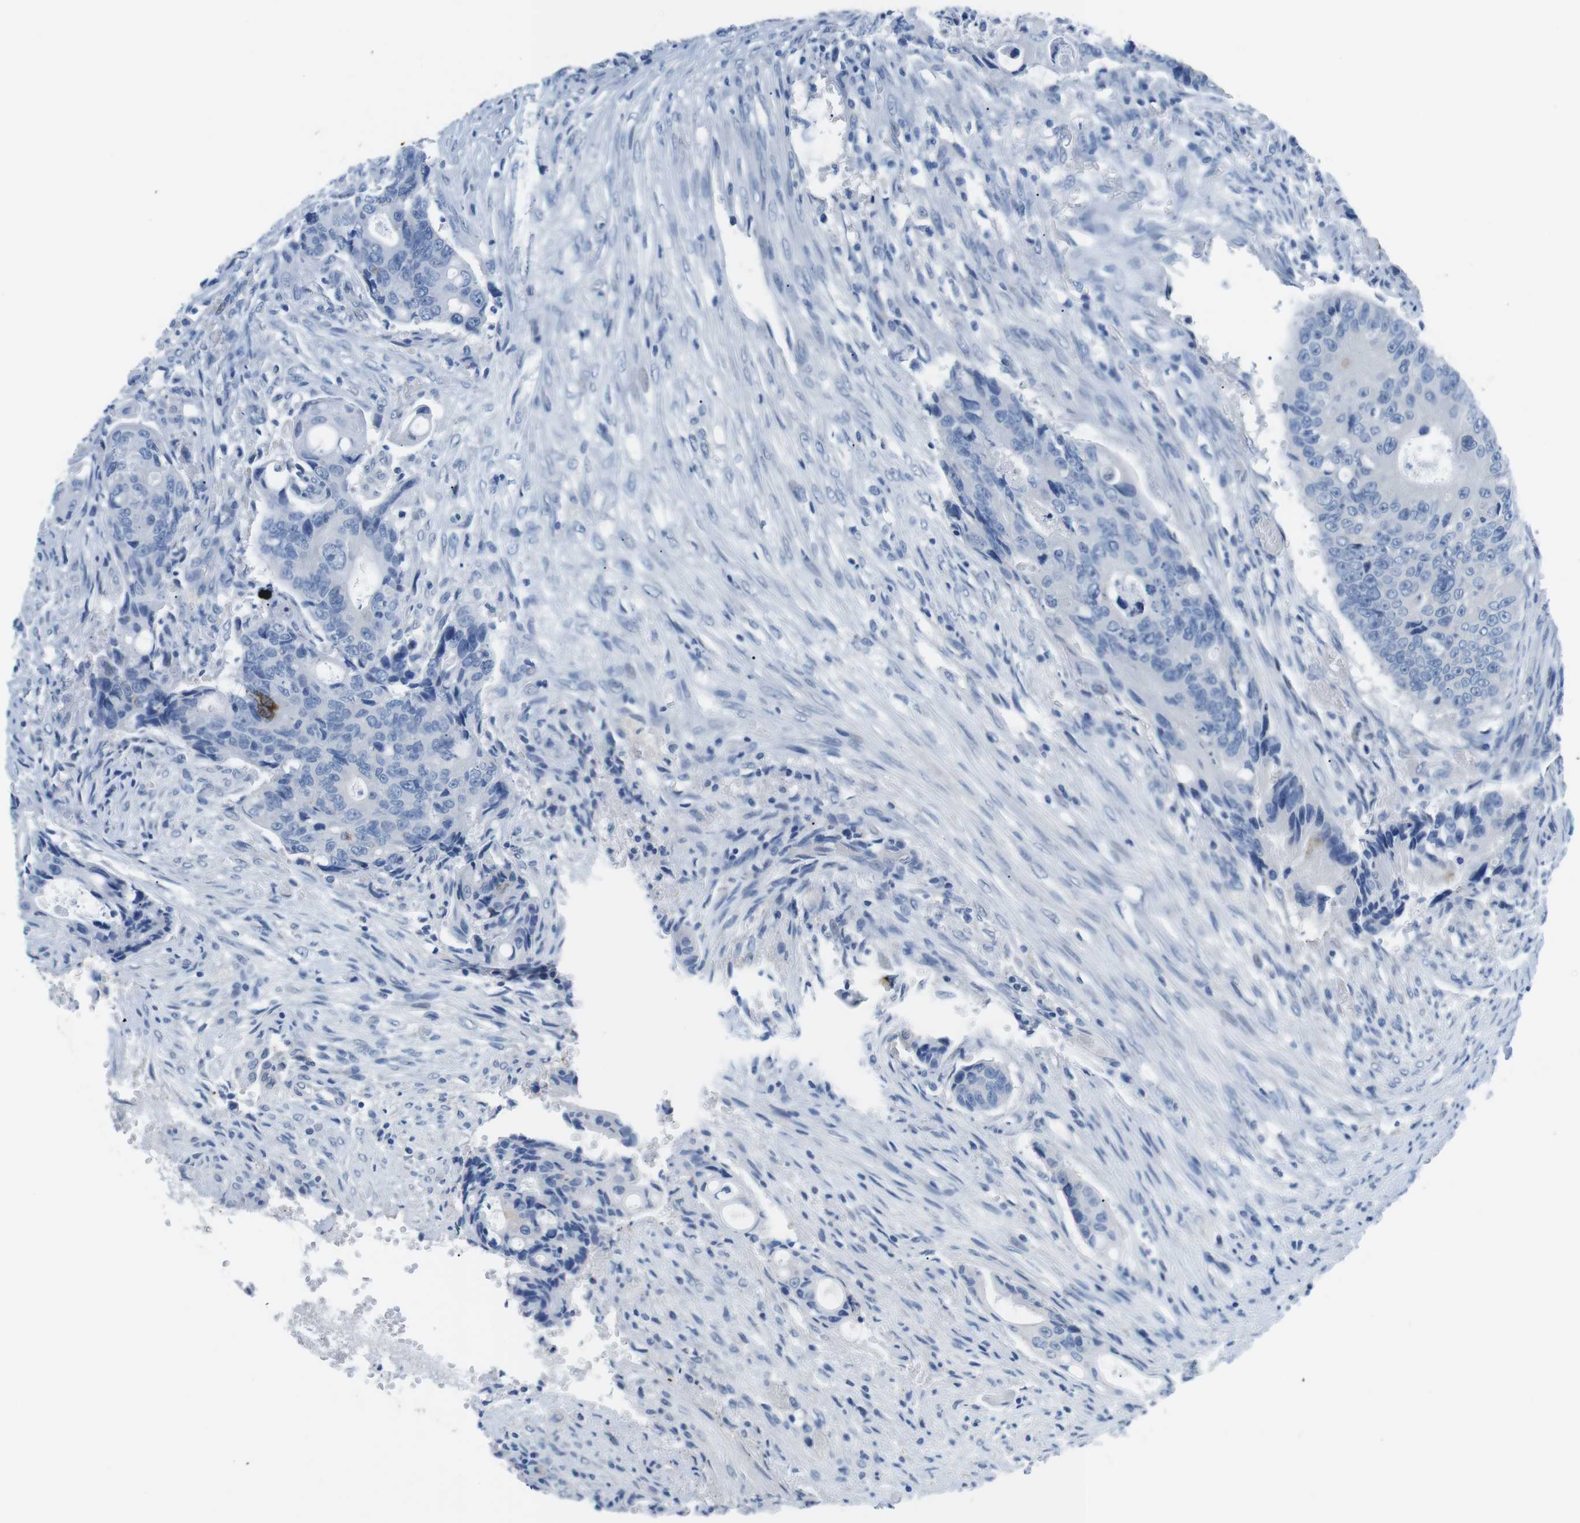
{"staining": {"intensity": "strong", "quantity": "25%-75%", "location": "cytoplasmic/membranous"}, "tissue": "colorectal cancer", "cell_type": "Tumor cells", "image_type": "cancer", "snomed": [{"axis": "morphology", "description": "Adenocarcinoma, NOS"}, {"axis": "topography", "description": "Colon"}], "caption": "Colorectal adenocarcinoma stained with a brown dye exhibits strong cytoplasmic/membranous positive expression in approximately 25%-75% of tumor cells.", "gene": "MUC2", "patient": {"sex": "female", "age": 57}}